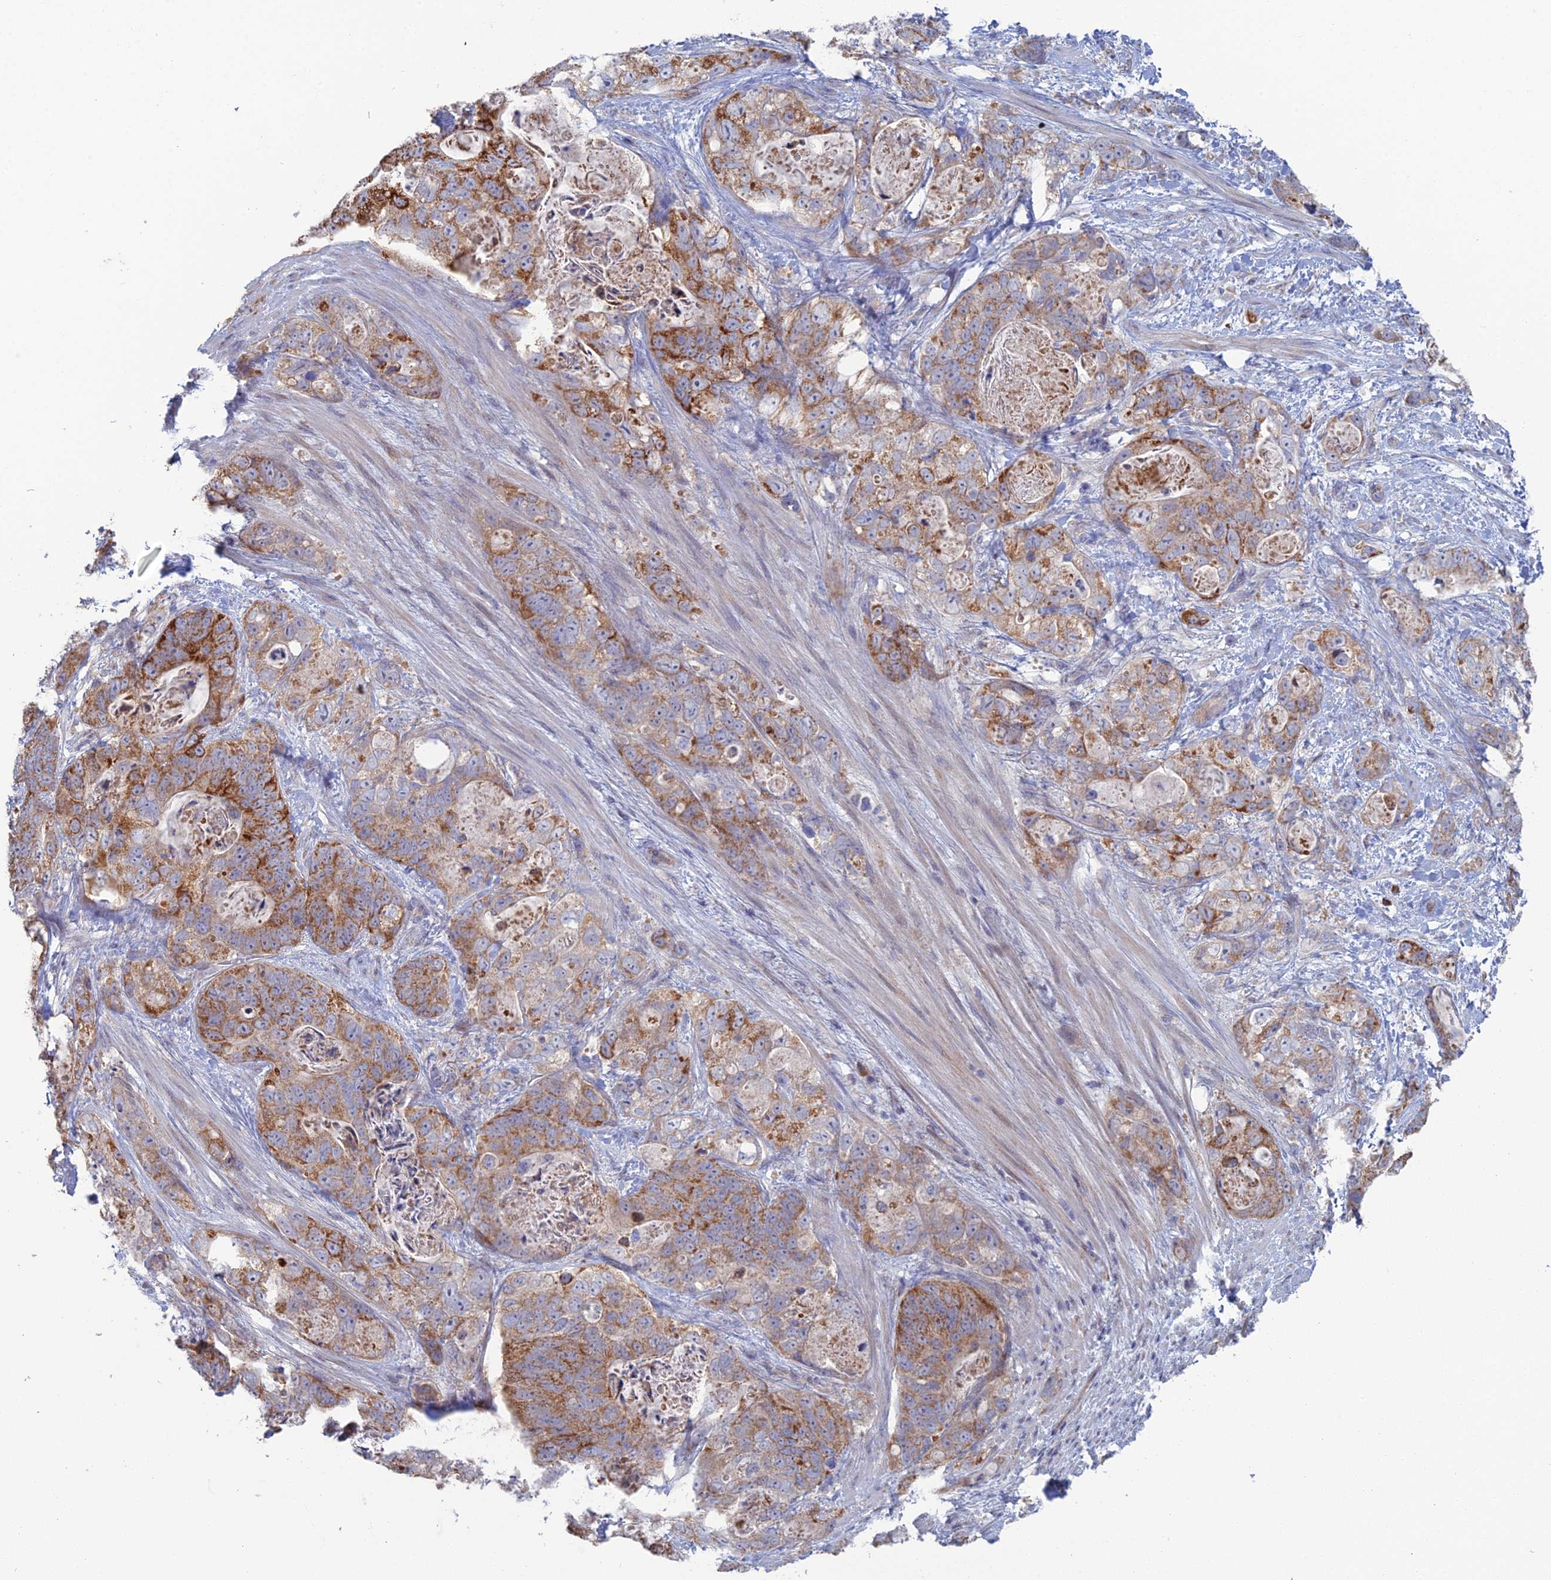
{"staining": {"intensity": "moderate", "quantity": ">75%", "location": "cytoplasmic/membranous"}, "tissue": "stomach cancer", "cell_type": "Tumor cells", "image_type": "cancer", "snomed": [{"axis": "morphology", "description": "Normal tissue, NOS"}, {"axis": "morphology", "description": "Adenocarcinoma, NOS"}, {"axis": "topography", "description": "Stomach"}], "caption": "Tumor cells demonstrate moderate cytoplasmic/membranous staining in approximately >75% of cells in adenocarcinoma (stomach).", "gene": "ARL16", "patient": {"sex": "female", "age": 89}}